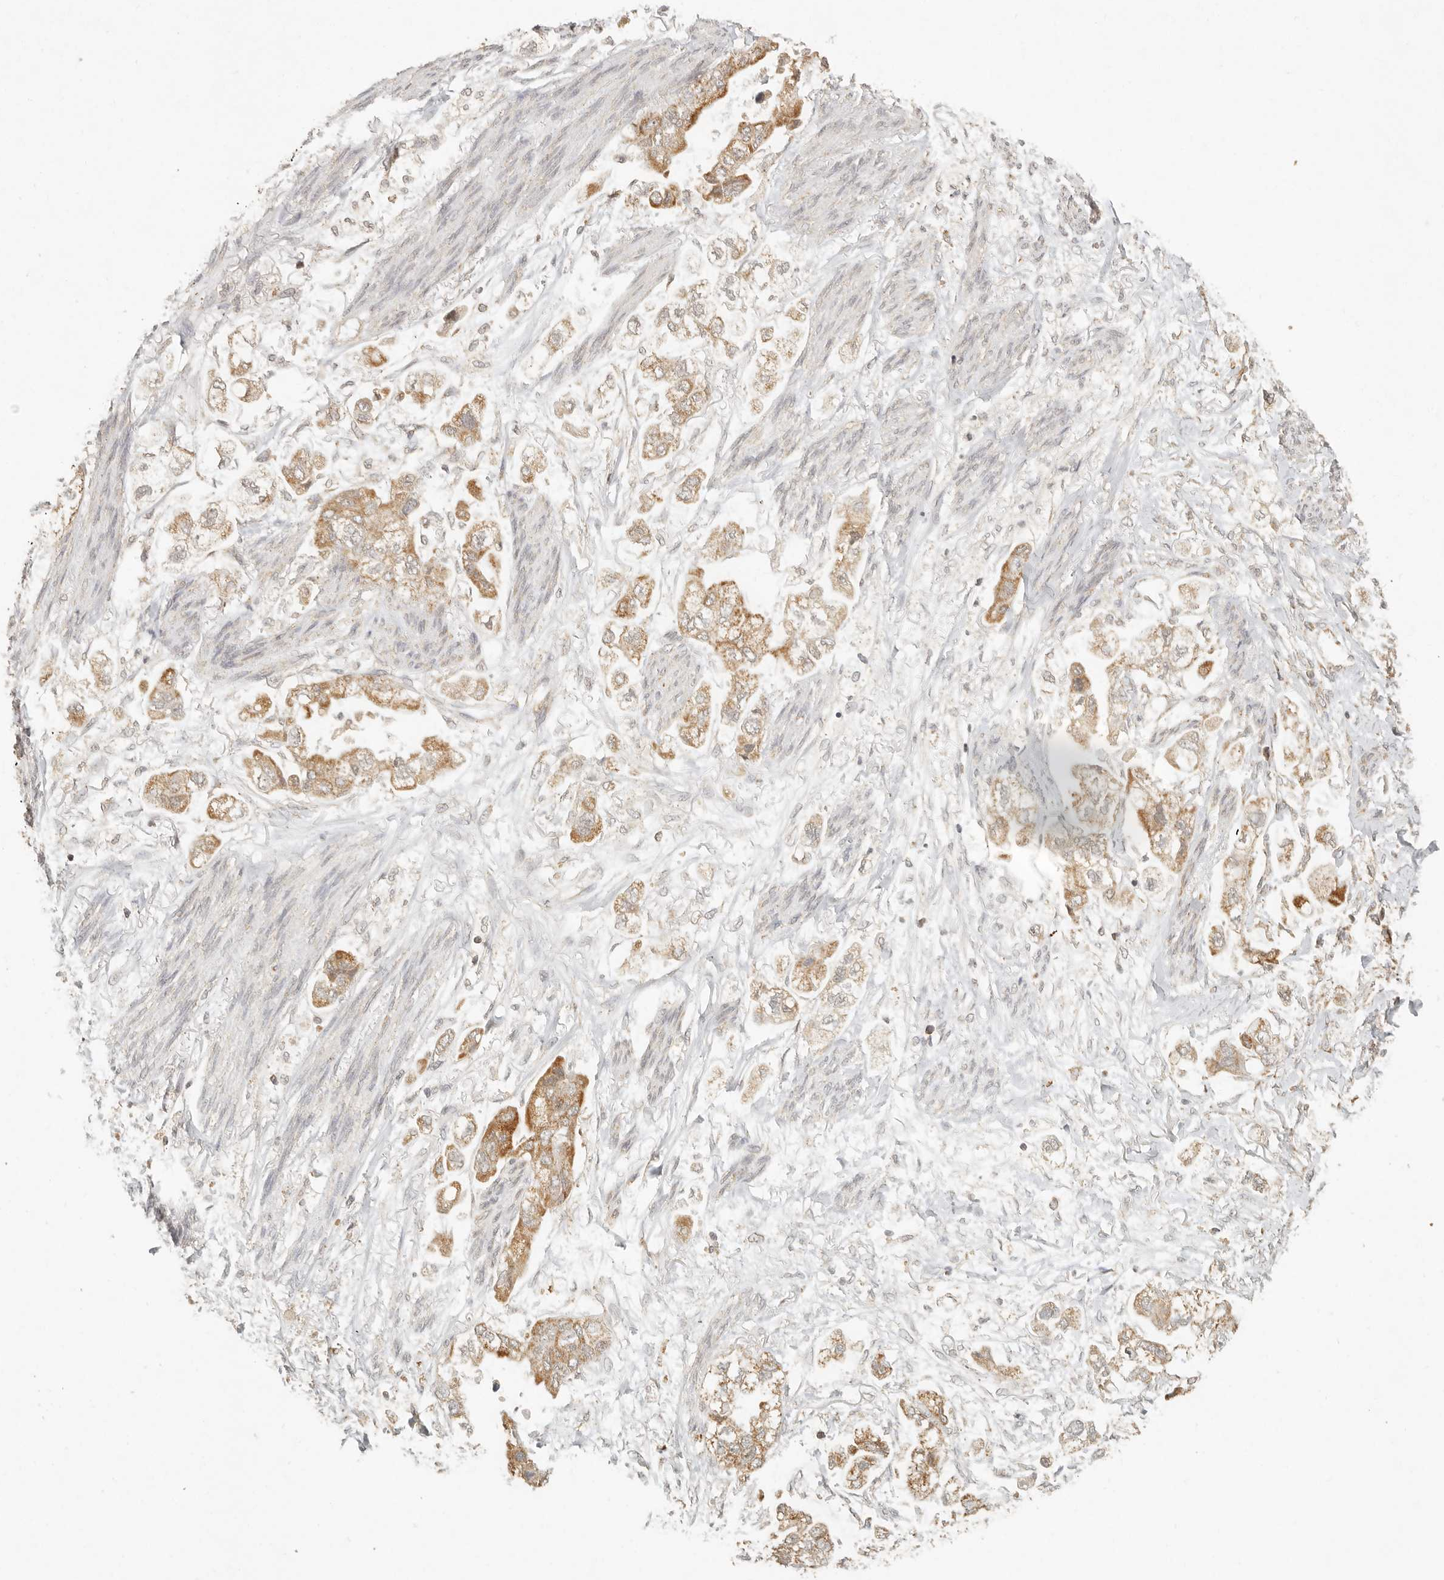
{"staining": {"intensity": "moderate", "quantity": ">75%", "location": "cytoplasmic/membranous"}, "tissue": "stomach cancer", "cell_type": "Tumor cells", "image_type": "cancer", "snomed": [{"axis": "morphology", "description": "Adenocarcinoma, NOS"}, {"axis": "topography", "description": "Stomach"}], "caption": "Tumor cells display moderate cytoplasmic/membranous positivity in approximately >75% of cells in stomach cancer.", "gene": "MRPL55", "patient": {"sex": "male", "age": 62}}